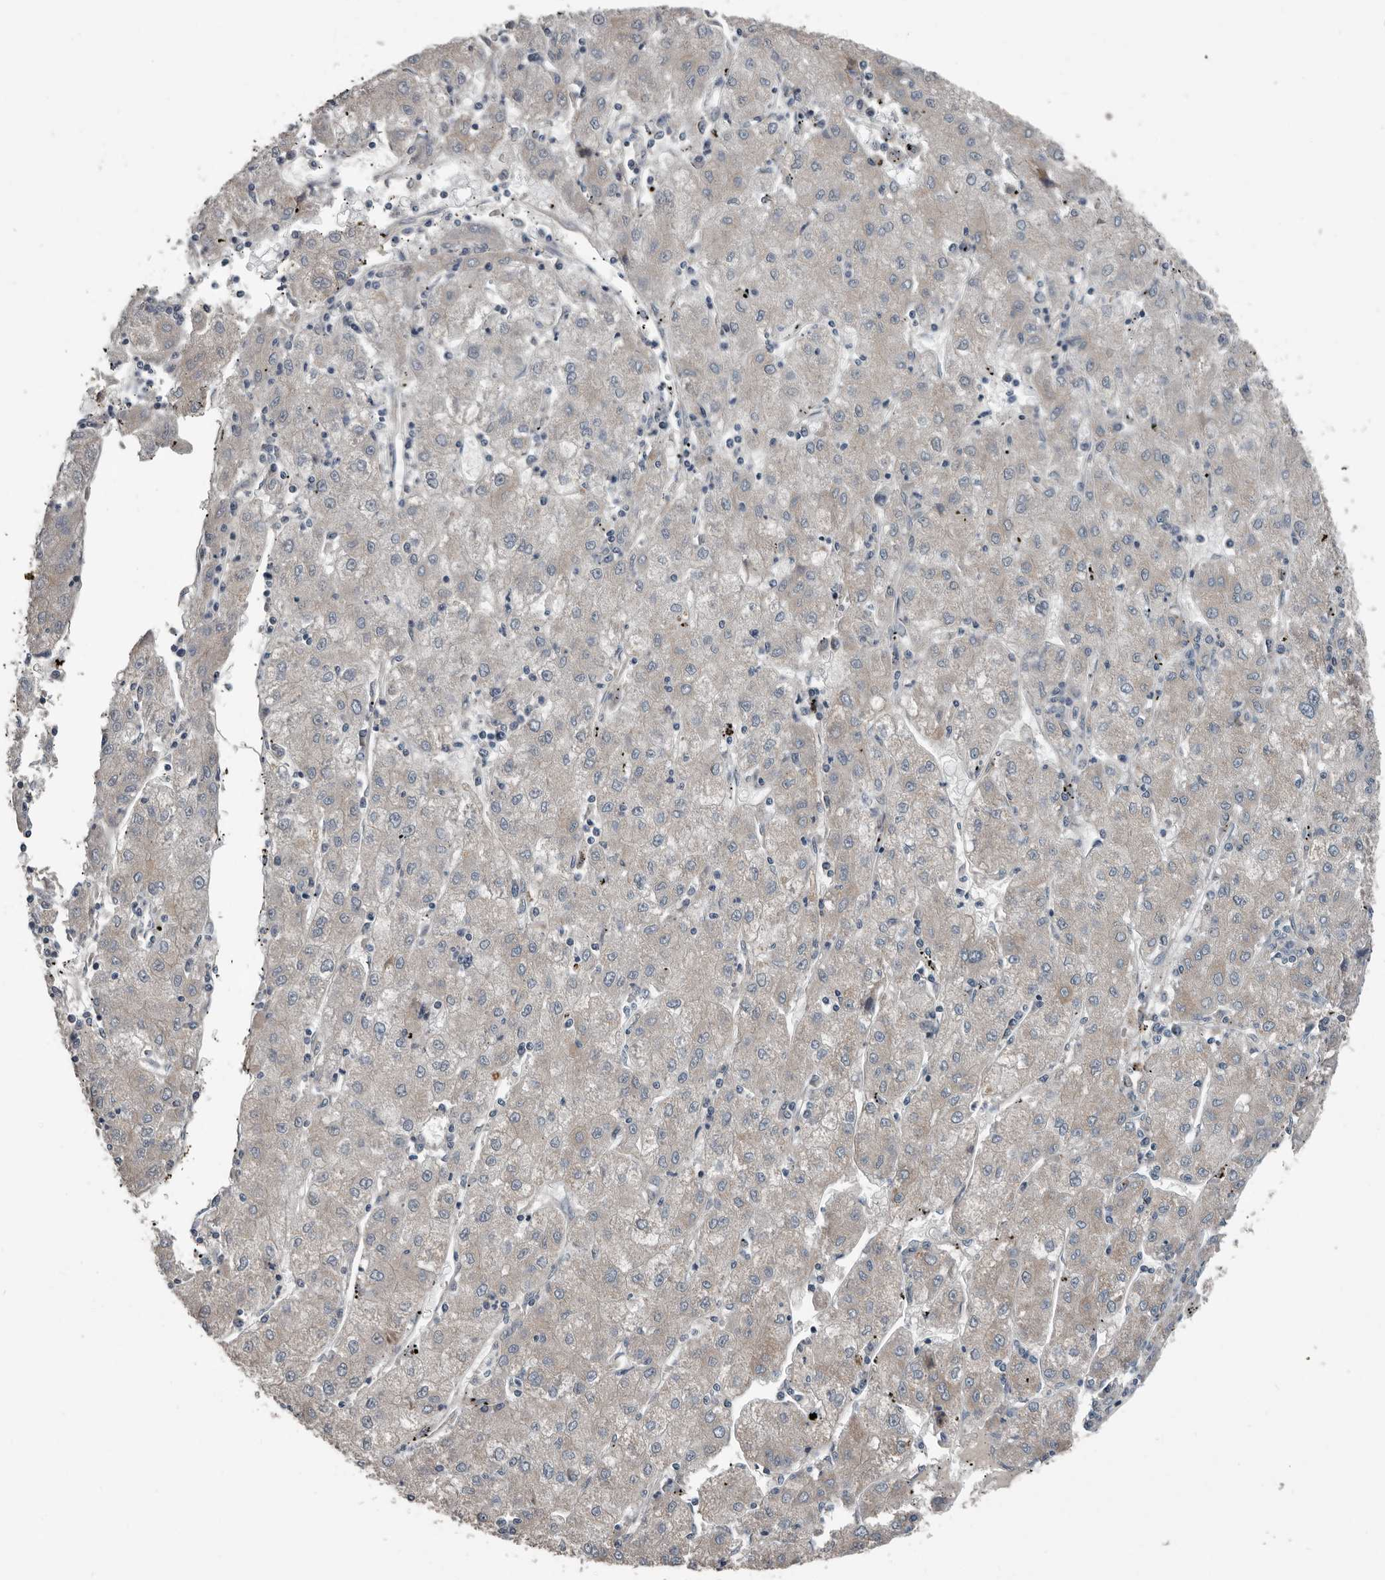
{"staining": {"intensity": "weak", "quantity": "<25%", "location": "cytoplasmic/membranous"}, "tissue": "liver cancer", "cell_type": "Tumor cells", "image_type": "cancer", "snomed": [{"axis": "morphology", "description": "Carcinoma, Hepatocellular, NOS"}, {"axis": "topography", "description": "Liver"}], "caption": "A high-resolution micrograph shows immunohistochemistry staining of hepatocellular carcinoma (liver), which shows no significant expression in tumor cells.", "gene": "DPY19L4", "patient": {"sex": "male", "age": 72}}